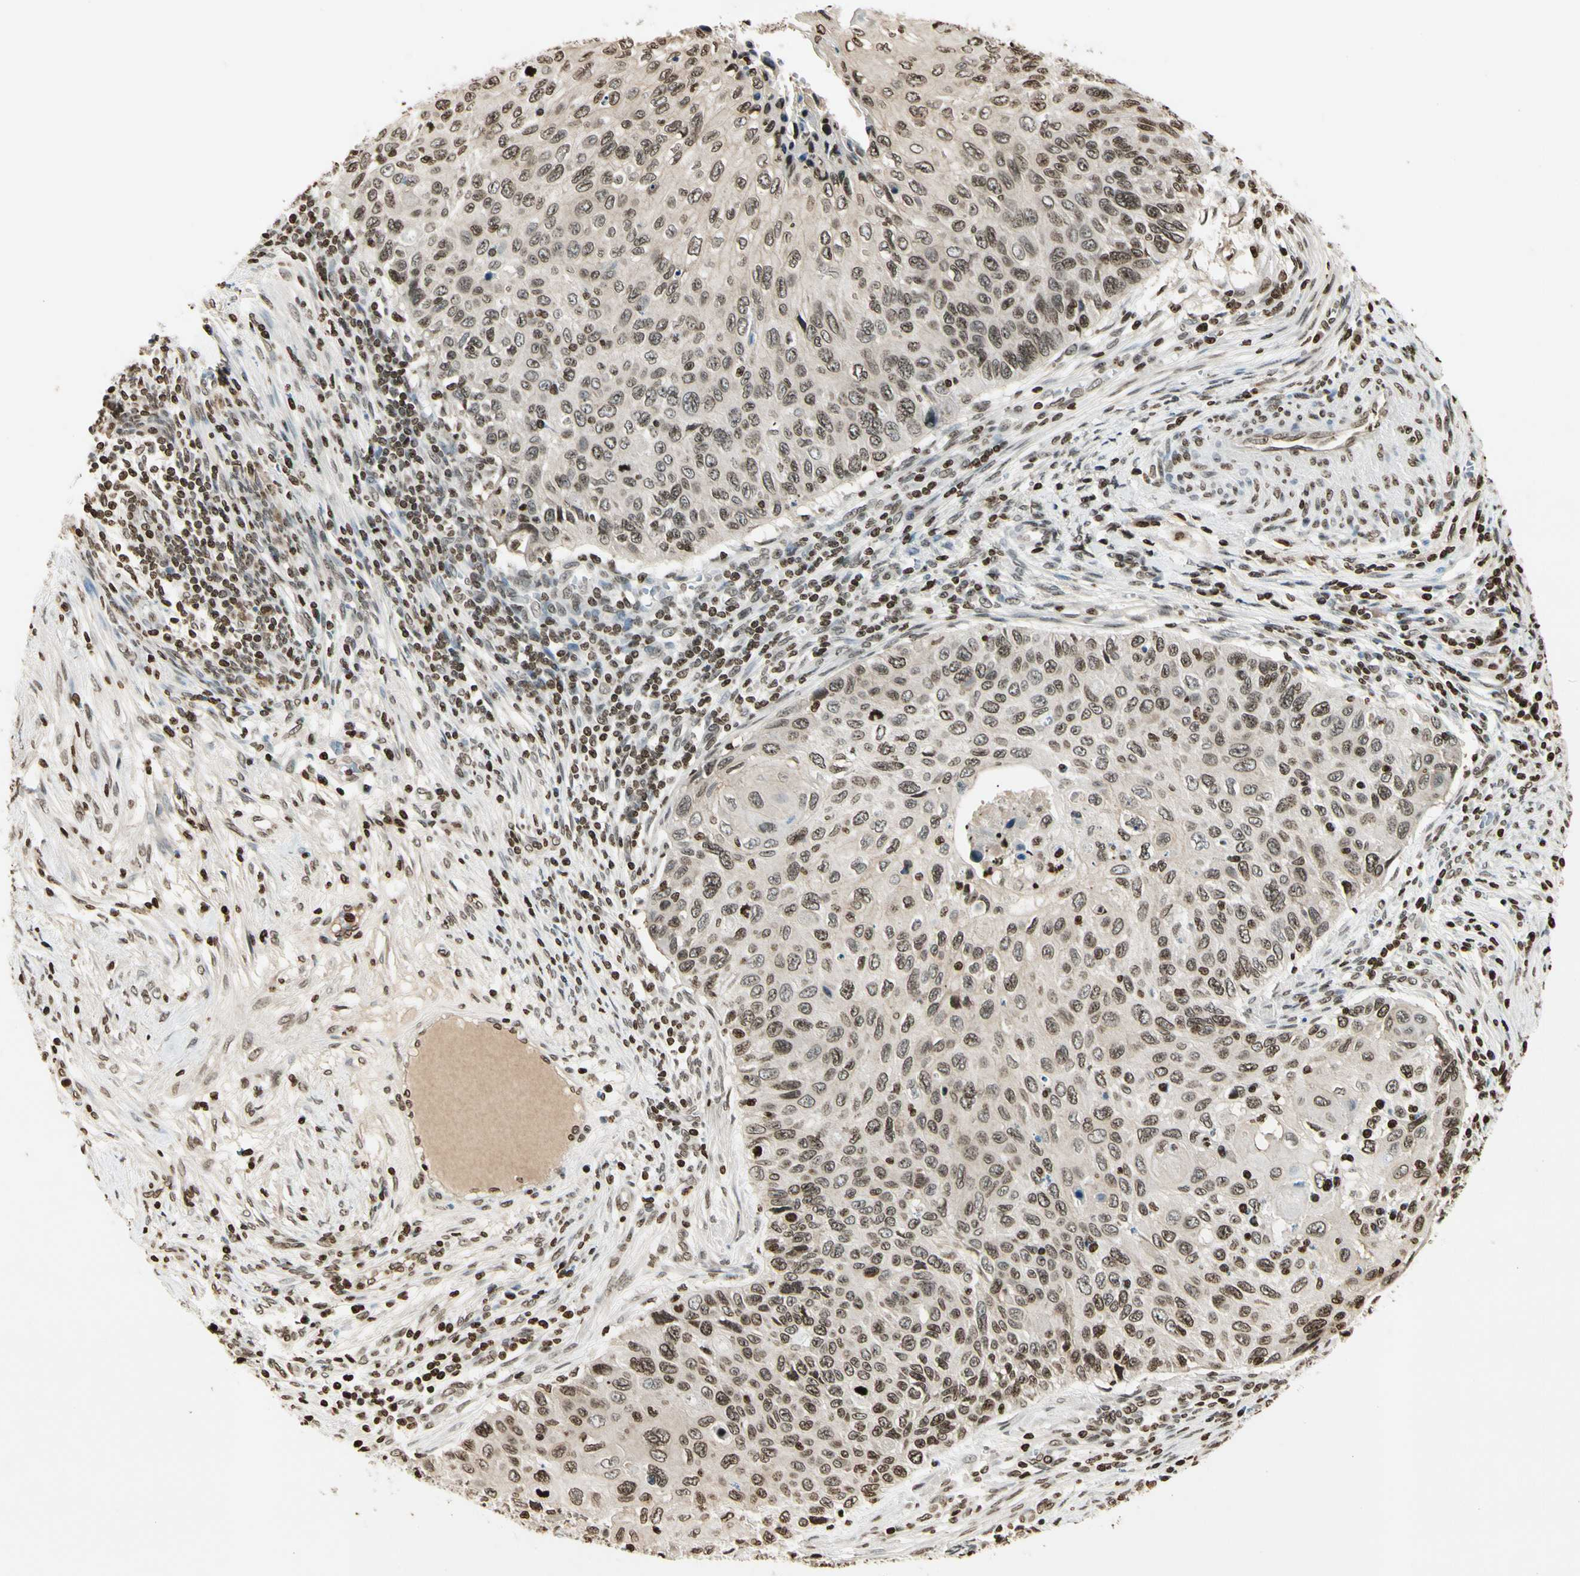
{"staining": {"intensity": "moderate", "quantity": "25%-75%", "location": "nuclear"}, "tissue": "cervical cancer", "cell_type": "Tumor cells", "image_type": "cancer", "snomed": [{"axis": "morphology", "description": "Squamous cell carcinoma, NOS"}, {"axis": "topography", "description": "Cervix"}], "caption": "A medium amount of moderate nuclear positivity is identified in about 25%-75% of tumor cells in cervical squamous cell carcinoma tissue. (Stains: DAB (3,3'-diaminobenzidine) in brown, nuclei in blue, Microscopy: brightfield microscopy at high magnification).", "gene": "RORA", "patient": {"sex": "female", "age": 70}}